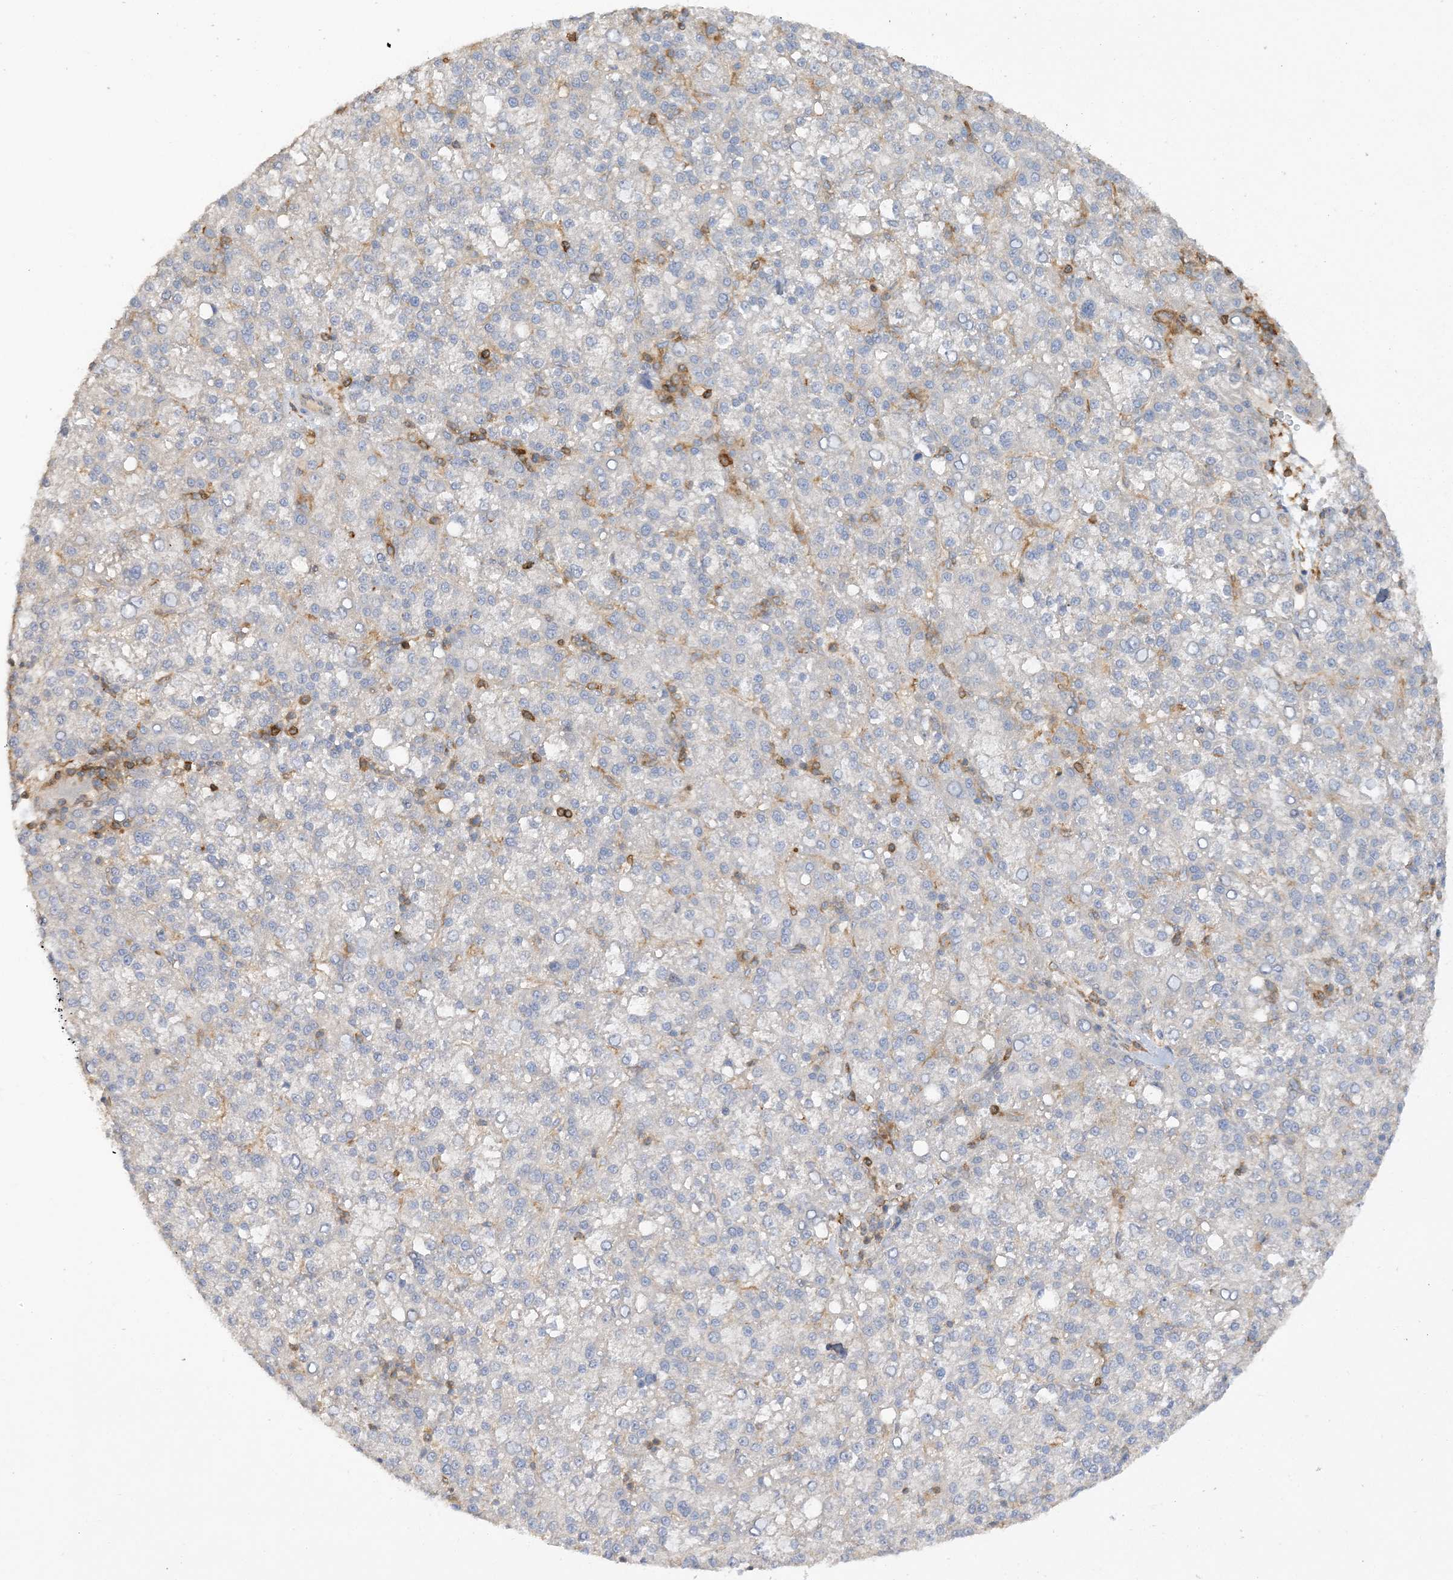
{"staining": {"intensity": "negative", "quantity": "none", "location": "none"}, "tissue": "liver cancer", "cell_type": "Tumor cells", "image_type": "cancer", "snomed": [{"axis": "morphology", "description": "Carcinoma, Hepatocellular, NOS"}, {"axis": "topography", "description": "Liver"}], "caption": "Human liver cancer stained for a protein using immunohistochemistry demonstrates no expression in tumor cells.", "gene": "PHACTR2", "patient": {"sex": "female", "age": 58}}